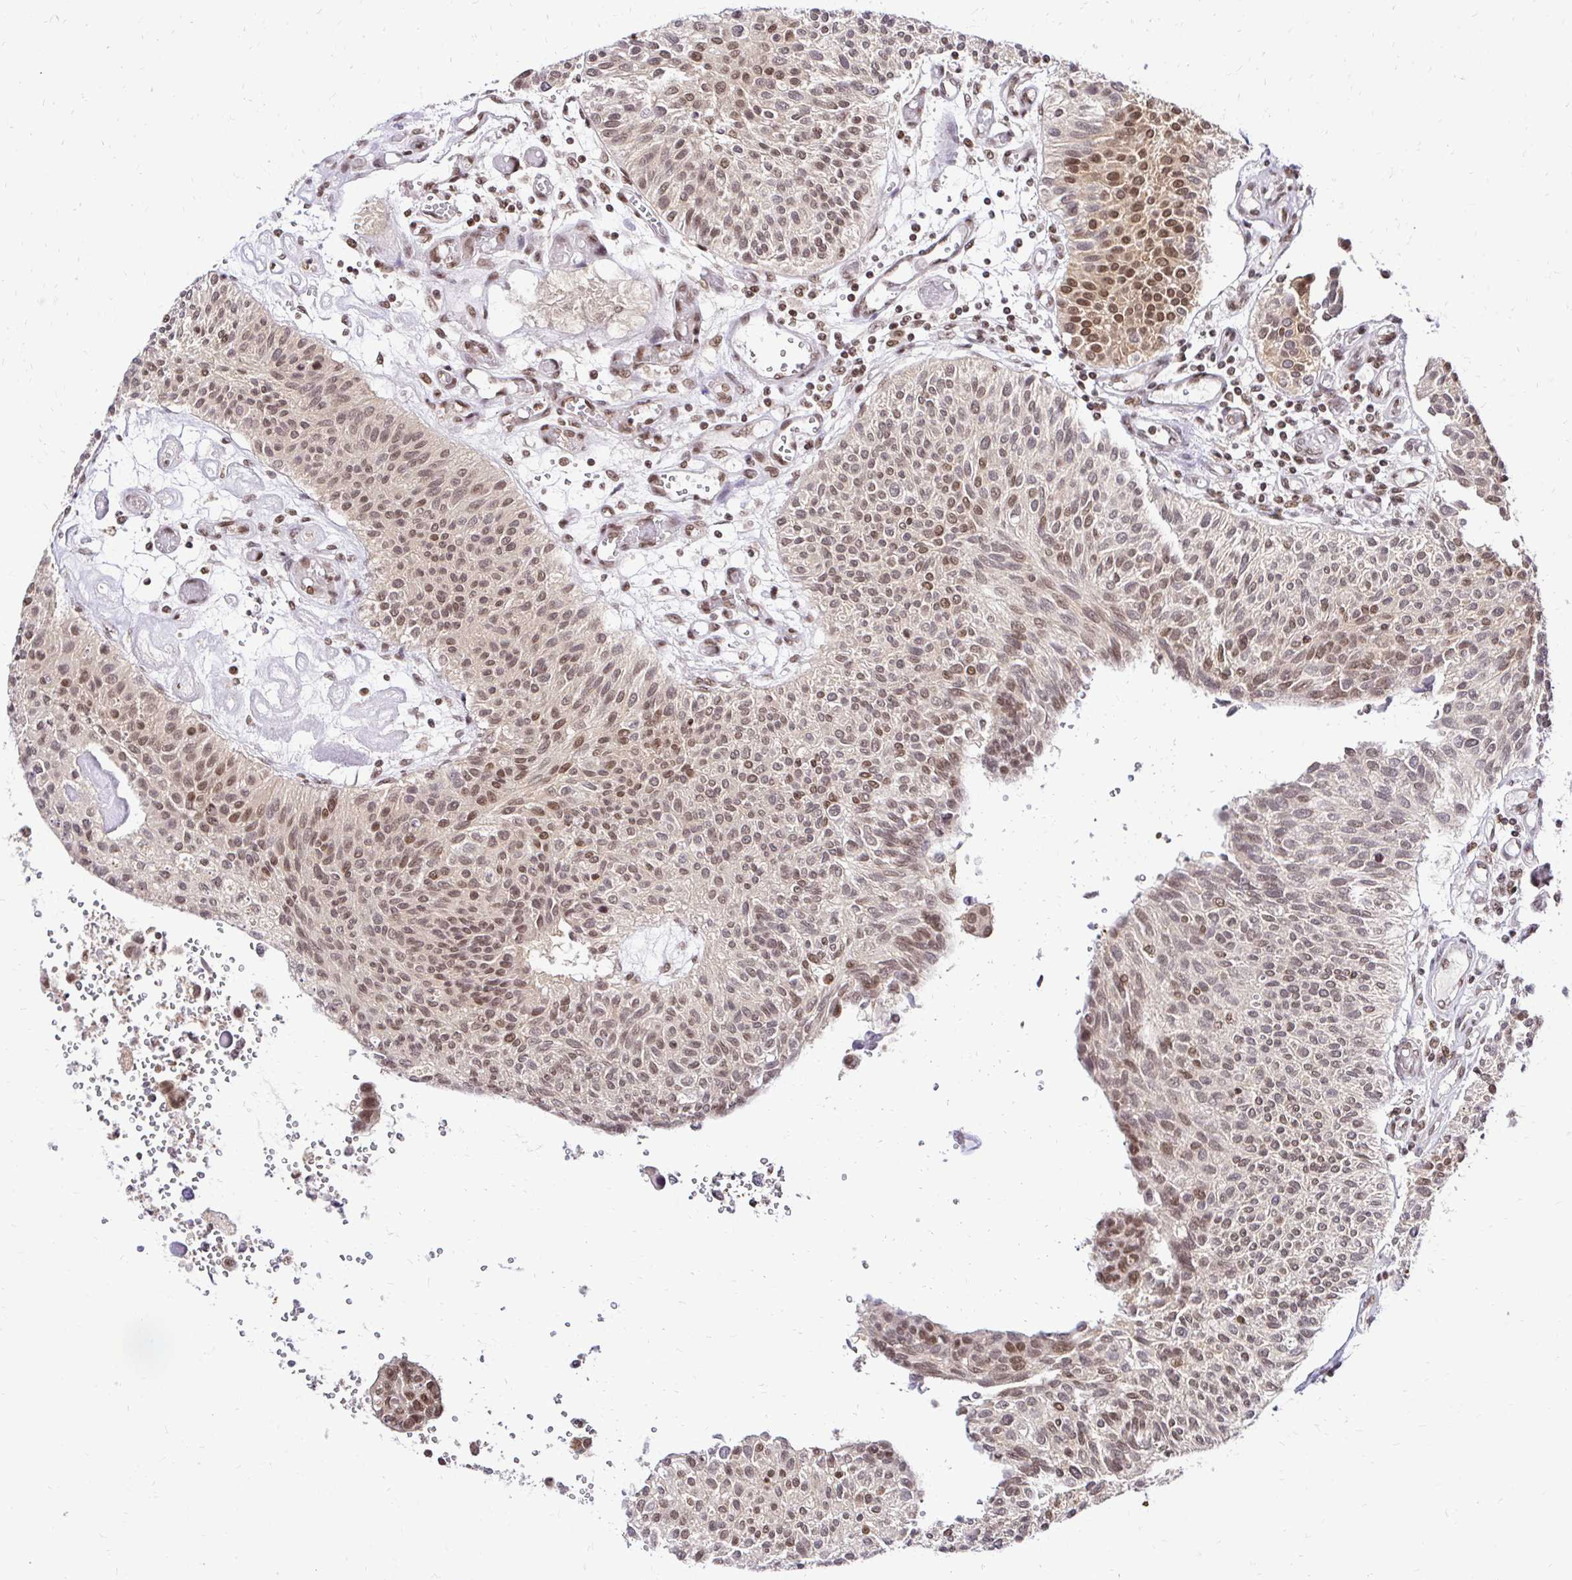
{"staining": {"intensity": "moderate", "quantity": ">75%", "location": "nuclear"}, "tissue": "urothelial cancer", "cell_type": "Tumor cells", "image_type": "cancer", "snomed": [{"axis": "morphology", "description": "Urothelial carcinoma, NOS"}, {"axis": "topography", "description": "Urinary bladder"}], "caption": "Immunohistochemical staining of human transitional cell carcinoma exhibits moderate nuclear protein expression in approximately >75% of tumor cells. The staining is performed using DAB (3,3'-diaminobenzidine) brown chromogen to label protein expression. The nuclei are counter-stained blue using hematoxylin.", "gene": "GLYR1", "patient": {"sex": "male", "age": 55}}